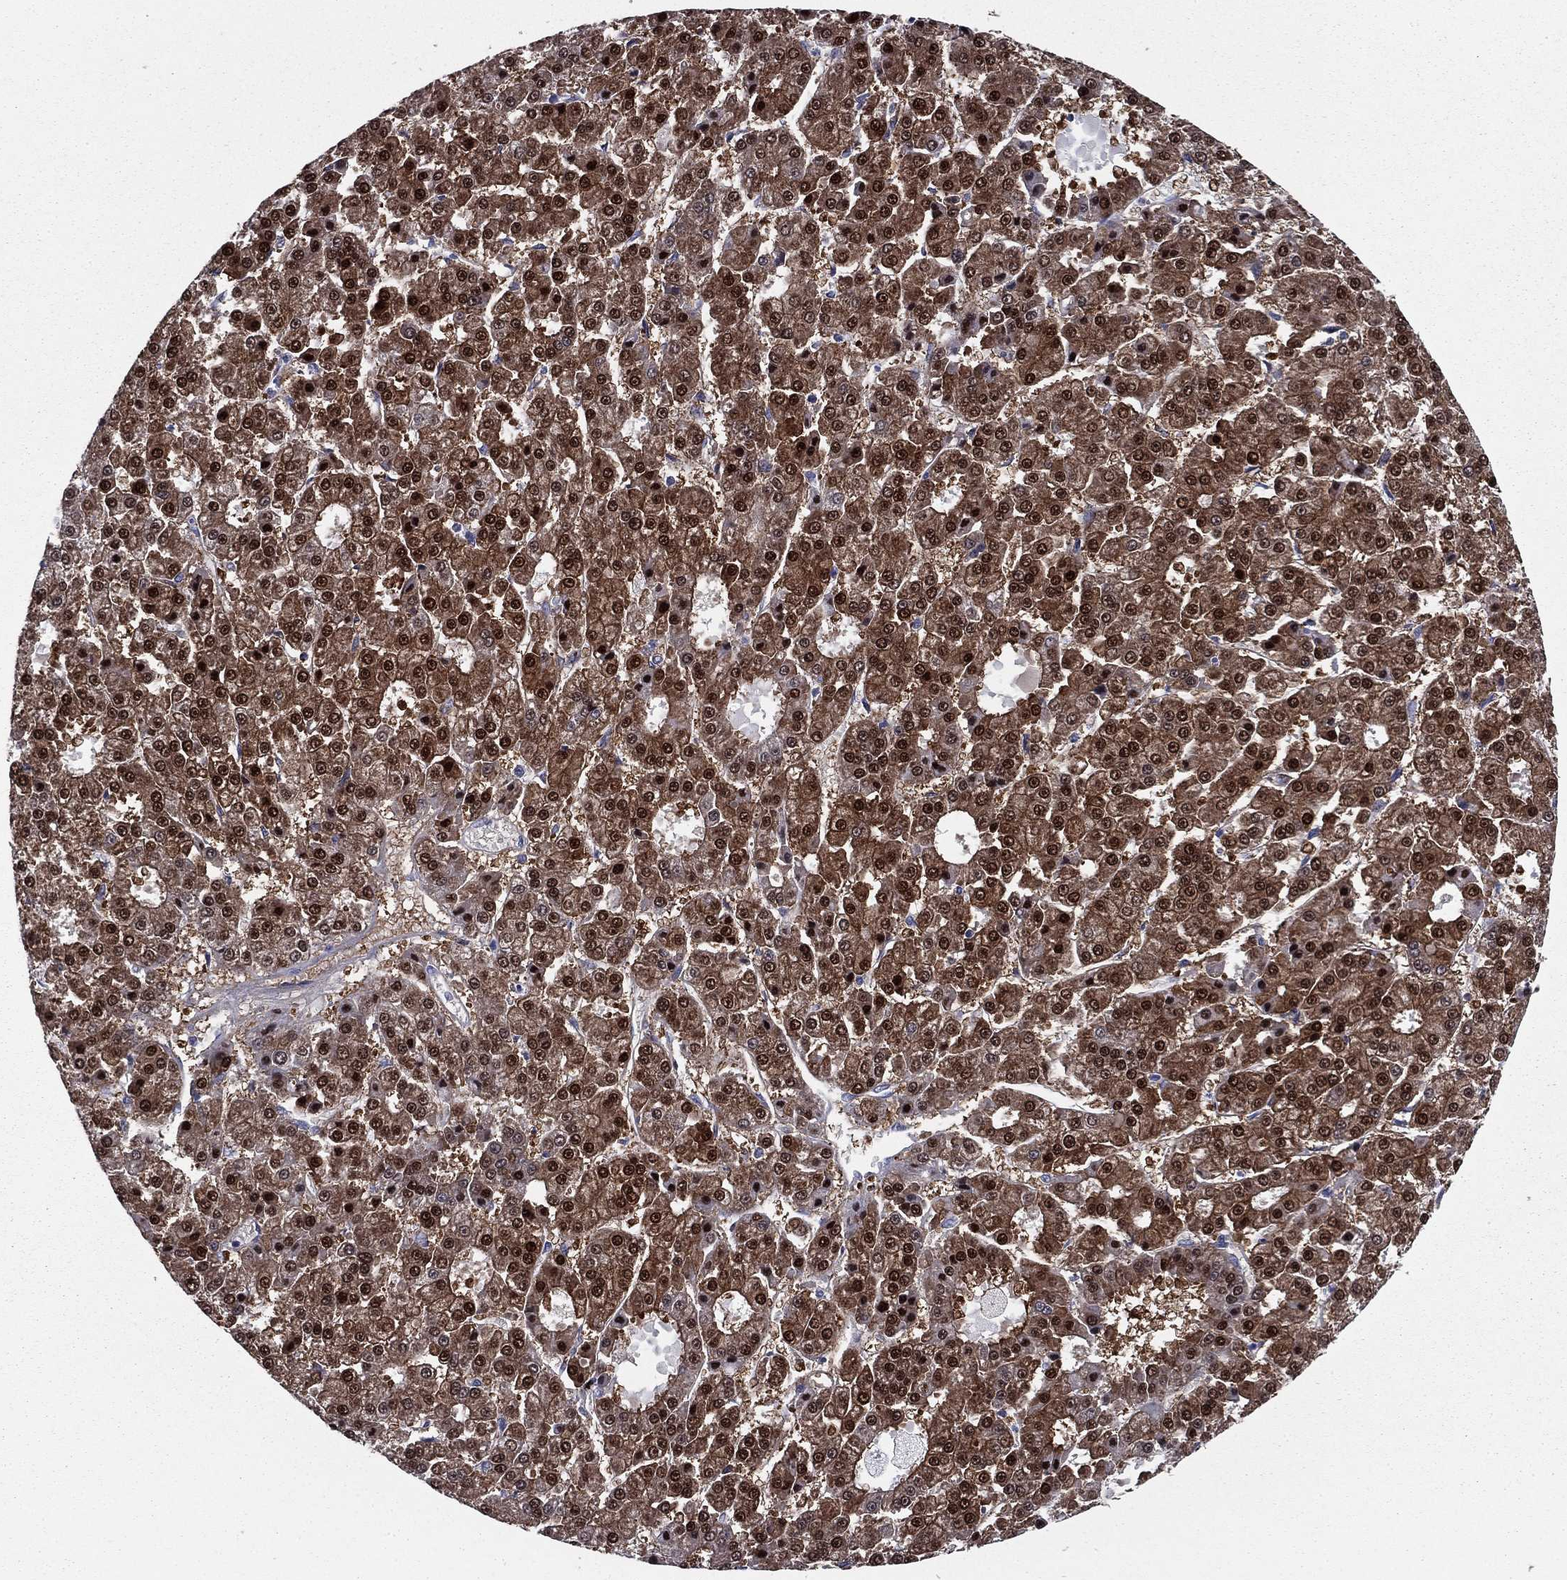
{"staining": {"intensity": "strong", "quantity": "25%-75%", "location": "cytoplasmic/membranous,nuclear"}, "tissue": "liver cancer", "cell_type": "Tumor cells", "image_type": "cancer", "snomed": [{"axis": "morphology", "description": "Carcinoma, Hepatocellular, NOS"}, {"axis": "topography", "description": "Liver"}], "caption": "Liver cancer (hepatocellular carcinoma) tissue displays strong cytoplasmic/membranous and nuclear positivity in about 25%-75% of tumor cells", "gene": "REXO5", "patient": {"sex": "male", "age": 70}}